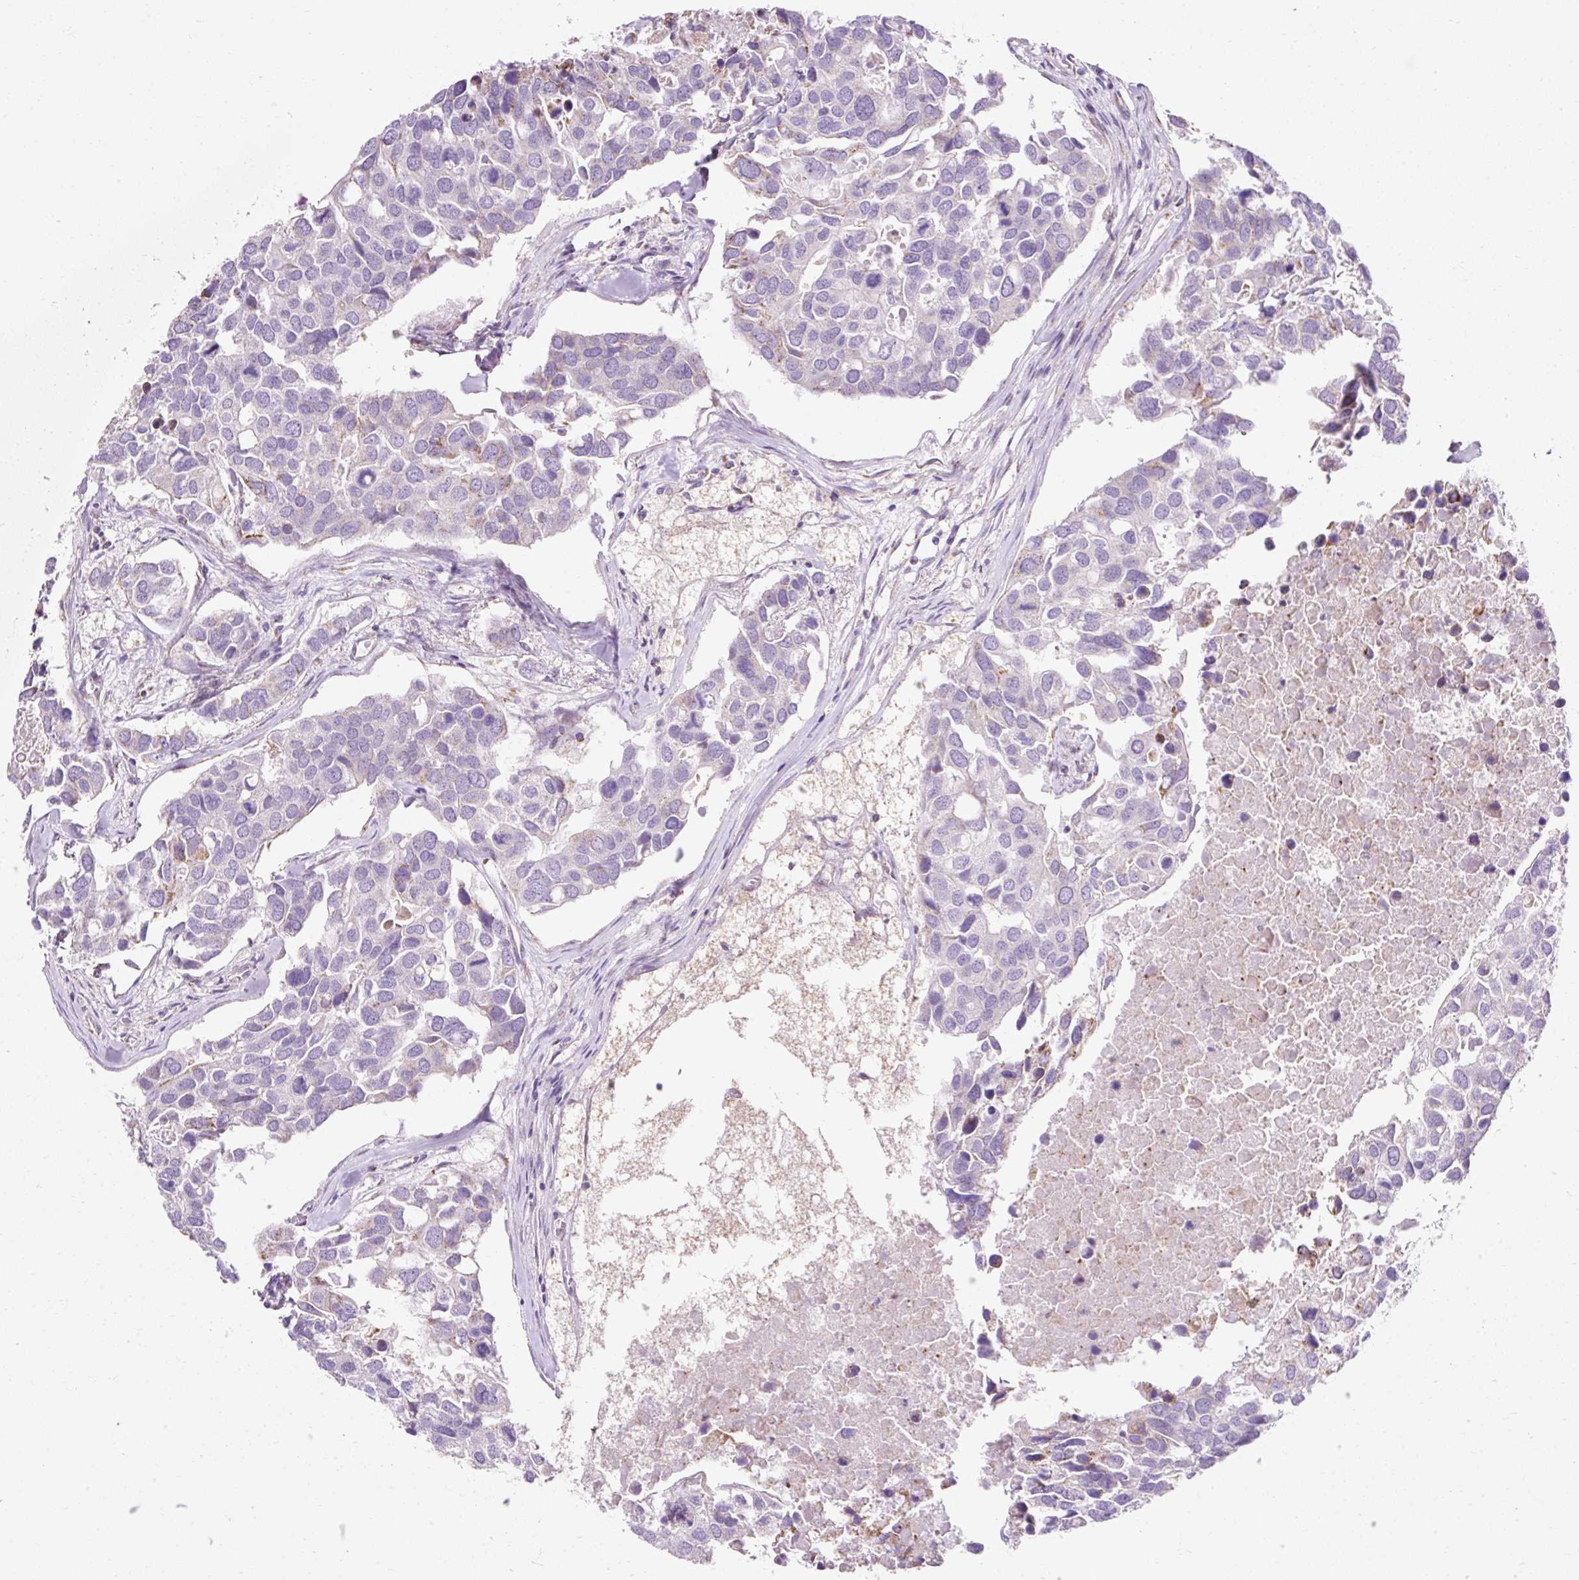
{"staining": {"intensity": "negative", "quantity": "none", "location": "none"}, "tissue": "breast cancer", "cell_type": "Tumor cells", "image_type": "cancer", "snomed": [{"axis": "morphology", "description": "Duct carcinoma"}, {"axis": "topography", "description": "Breast"}], "caption": "This photomicrograph is of breast infiltrating ductal carcinoma stained with immunohistochemistry to label a protein in brown with the nuclei are counter-stained blue. There is no positivity in tumor cells.", "gene": "PLPP2", "patient": {"sex": "female", "age": 83}}